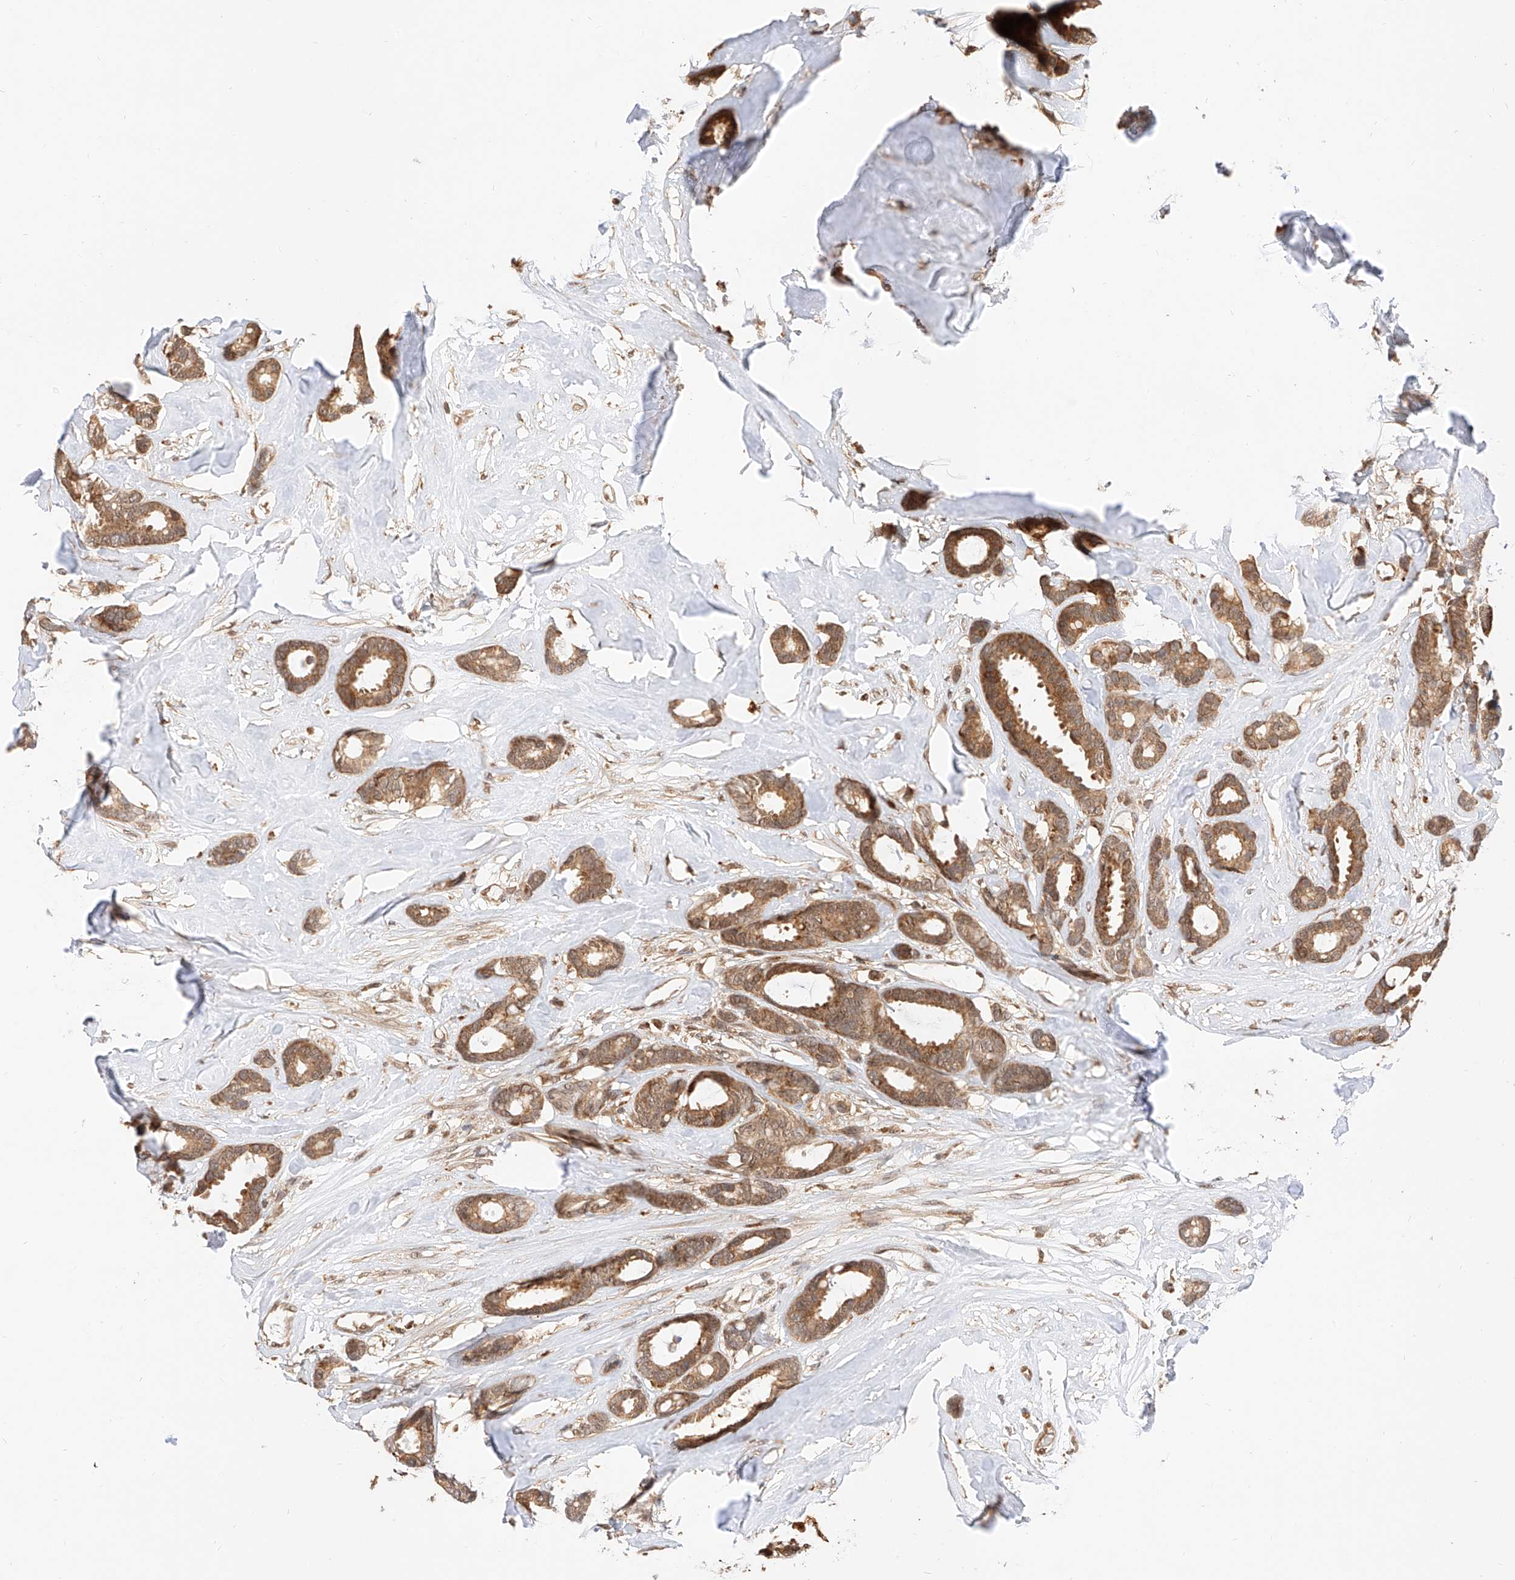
{"staining": {"intensity": "moderate", "quantity": ">75%", "location": "cytoplasmic/membranous,nuclear"}, "tissue": "breast cancer", "cell_type": "Tumor cells", "image_type": "cancer", "snomed": [{"axis": "morphology", "description": "Duct carcinoma"}, {"axis": "topography", "description": "Breast"}], "caption": "Human breast cancer (intraductal carcinoma) stained for a protein (brown) exhibits moderate cytoplasmic/membranous and nuclear positive expression in about >75% of tumor cells.", "gene": "EIF4H", "patient": {"sex": "female", "age": 87}}